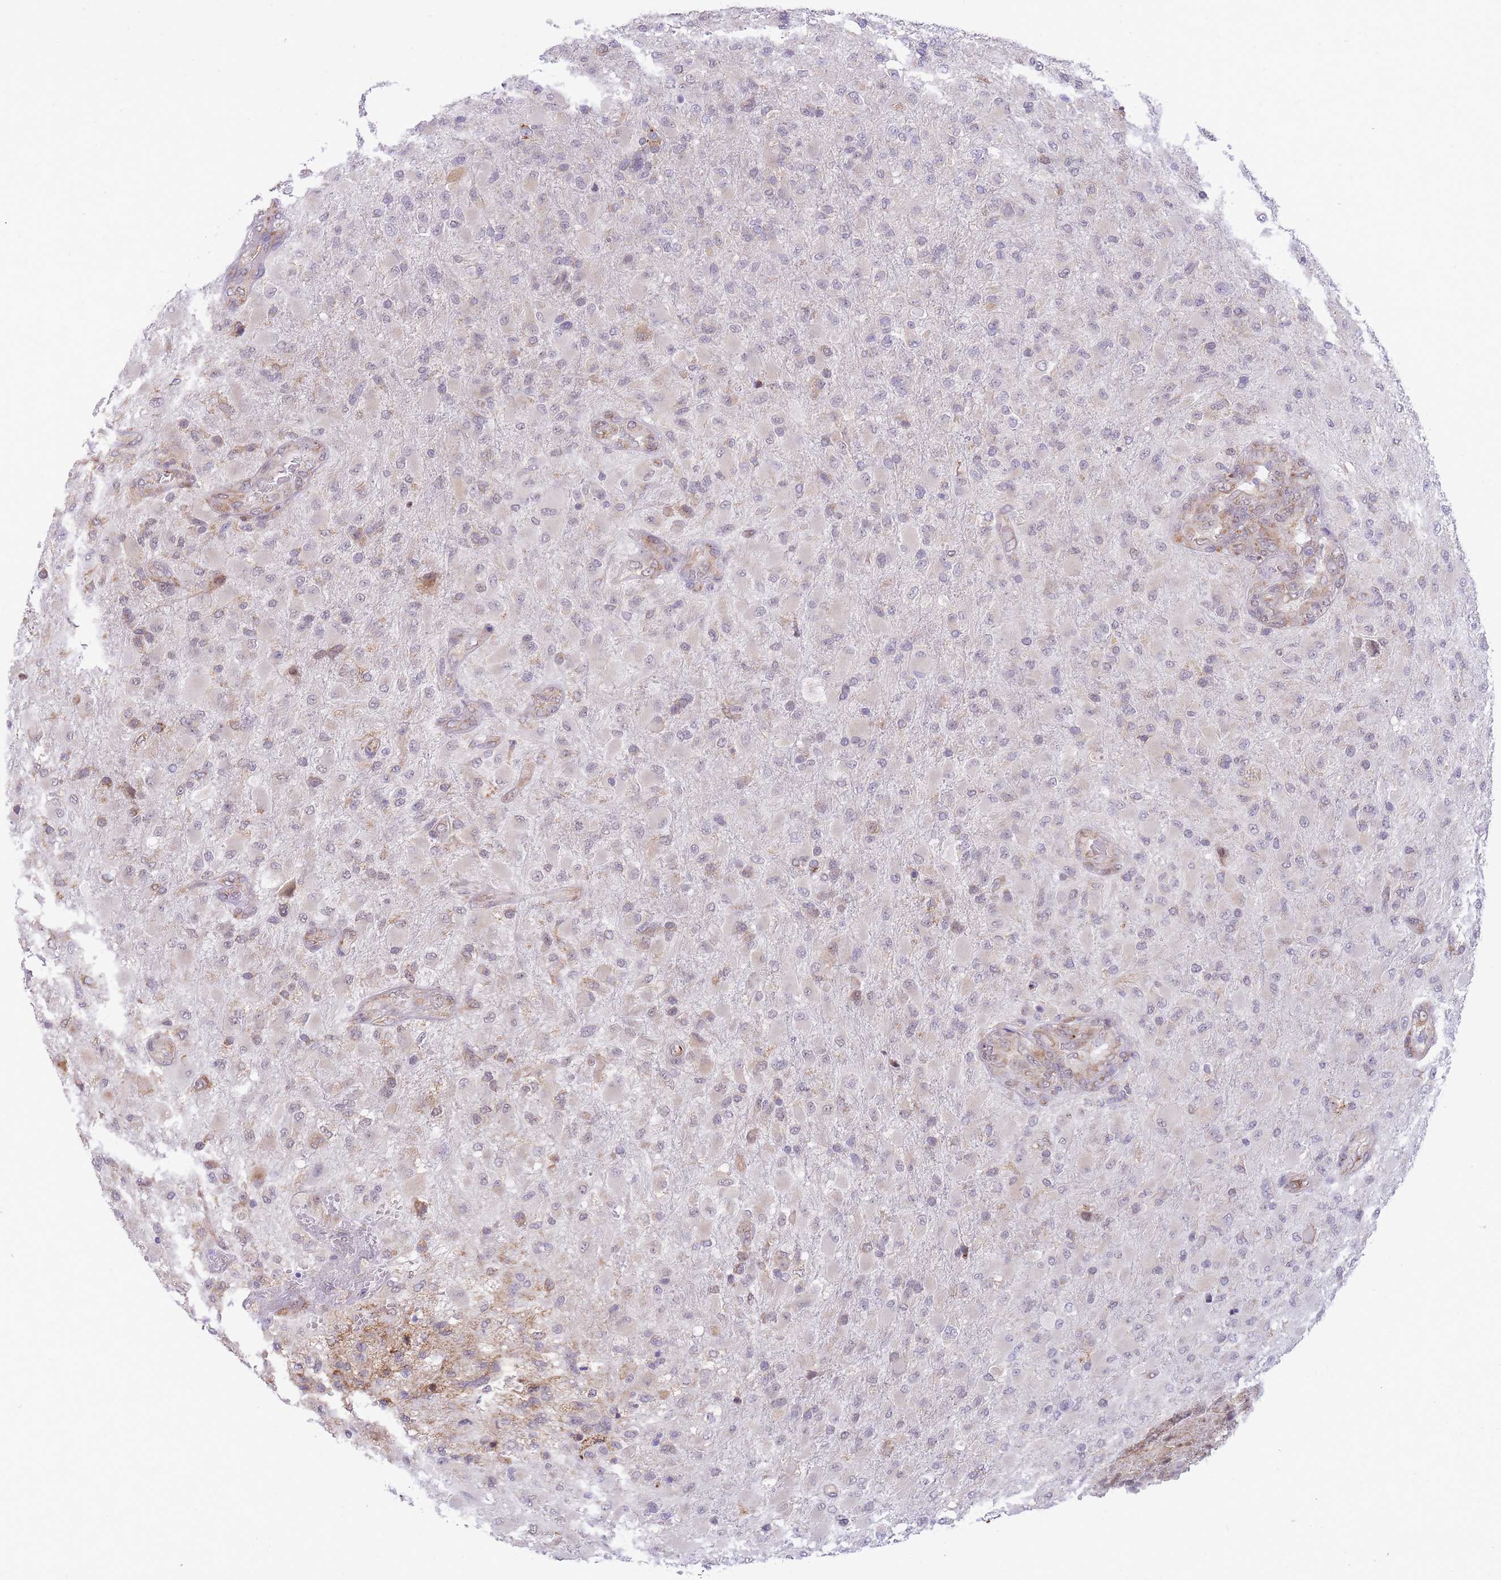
{"staining": {"intensity": "negative", "quantity": "none", "location": "none"}, "tissue": "glioma", "cell_type": "Tumor cells", "image_type": "cancer", "snomed": [{"axis": "morphology", "description": "Glioma, malignant, Low grade"}, {"axis": "topography", "description": "Brain"}], "caption": "A histopathology image of human glioma is negative for staining in tumor cells. (DAB (3,3'-diaminobenzidine) immunohistochemistry with hematoxylin counter stain).", "gene": "EXOSC8", "patient": {"sex": "male", "age": 65}}